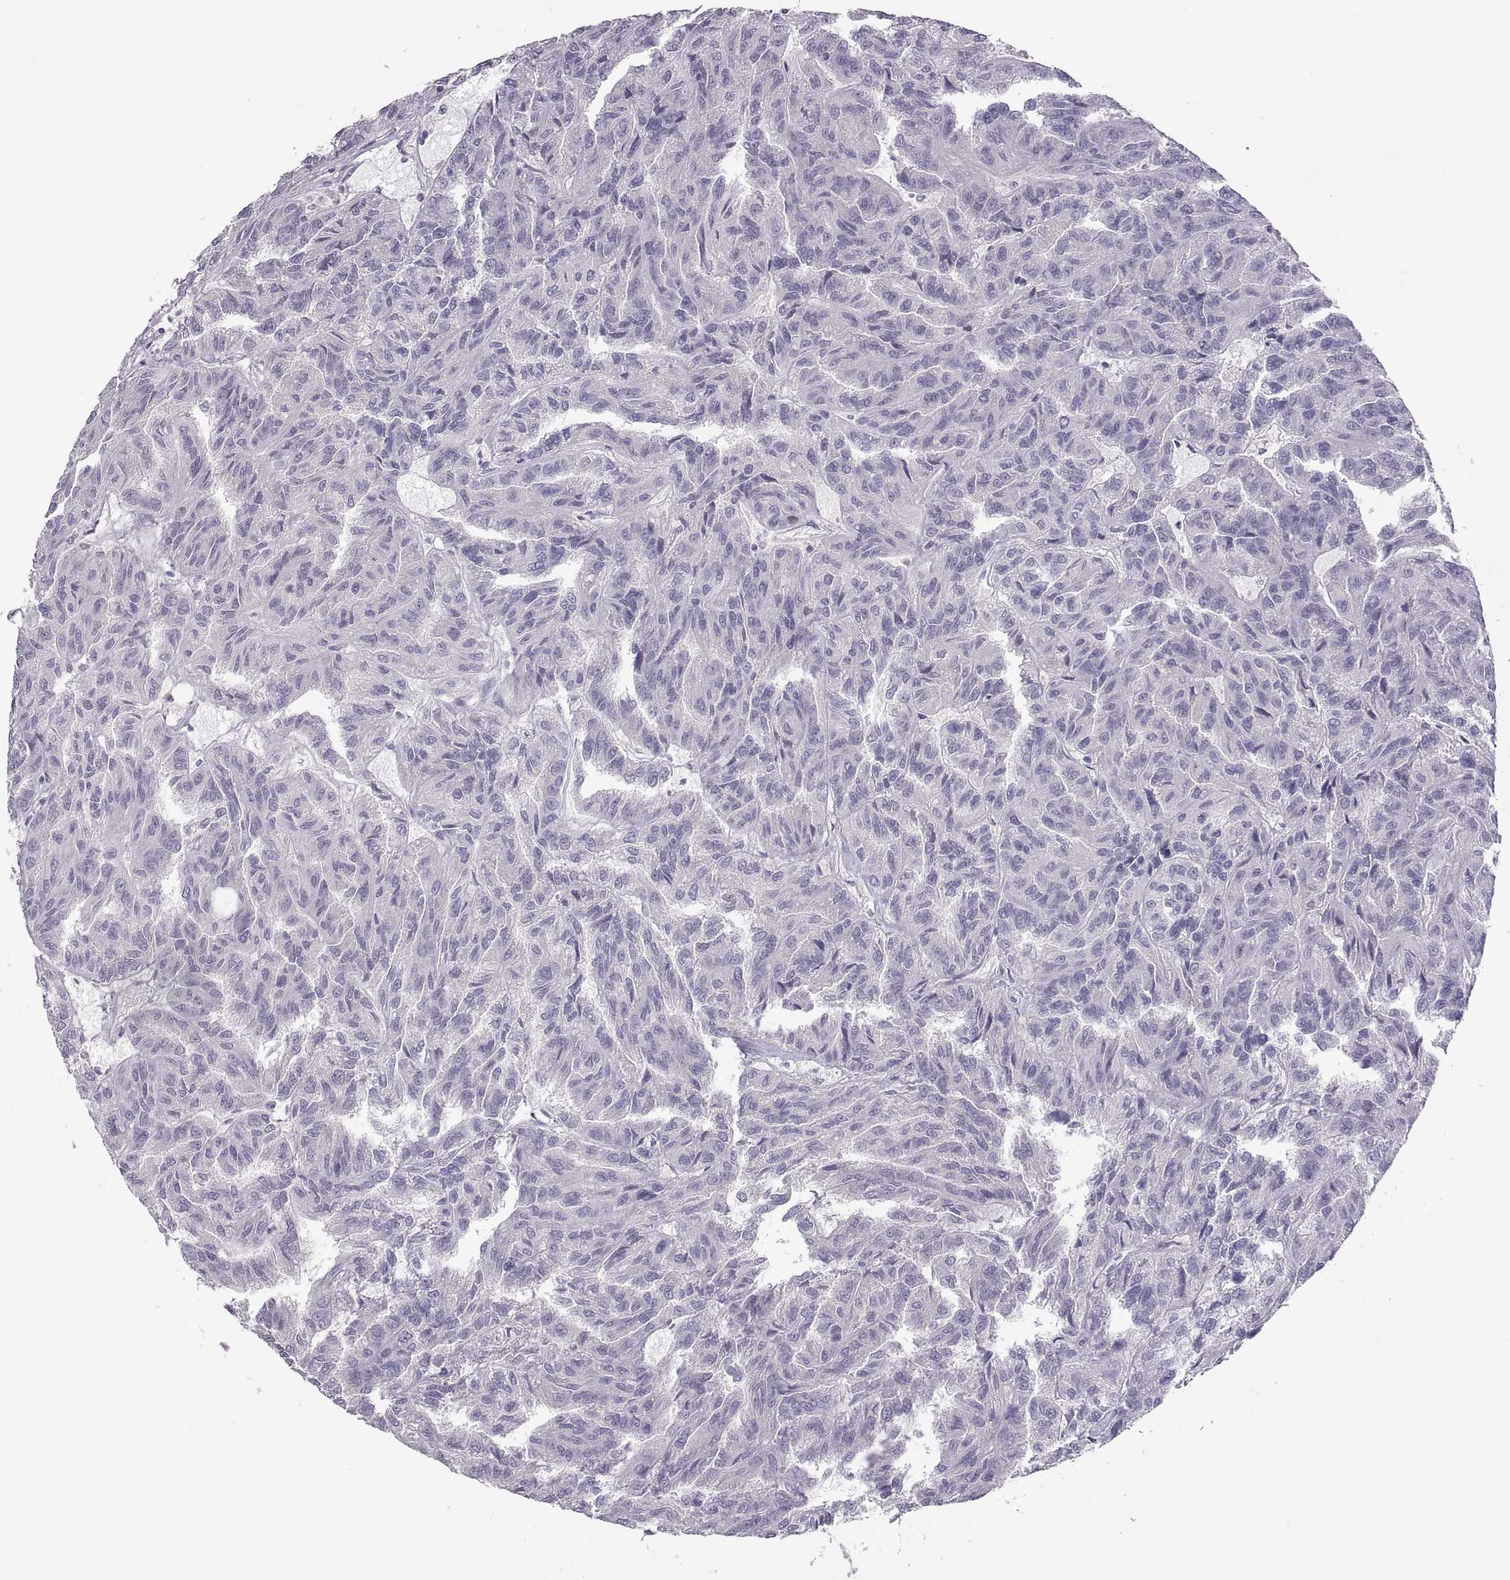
{"staining": {"intensity": "negative", "quantity": "none", "location": "none"}, "tissue": "renal cancer", "cell_type": "Tumor cells", "image_type": "cancer", "snomed": [{"axis": "morphology", "description": "Adenocarcinoma, NOS"}, {"axis": "topography", "description": "Kidney"}], "caption": "Adenocarcinoma (renal) was stained to show a protein in brown. There is no significant expression in tumor cells.", "gene": "TBX19", "patient": {"sex": "male", "age": 79}}